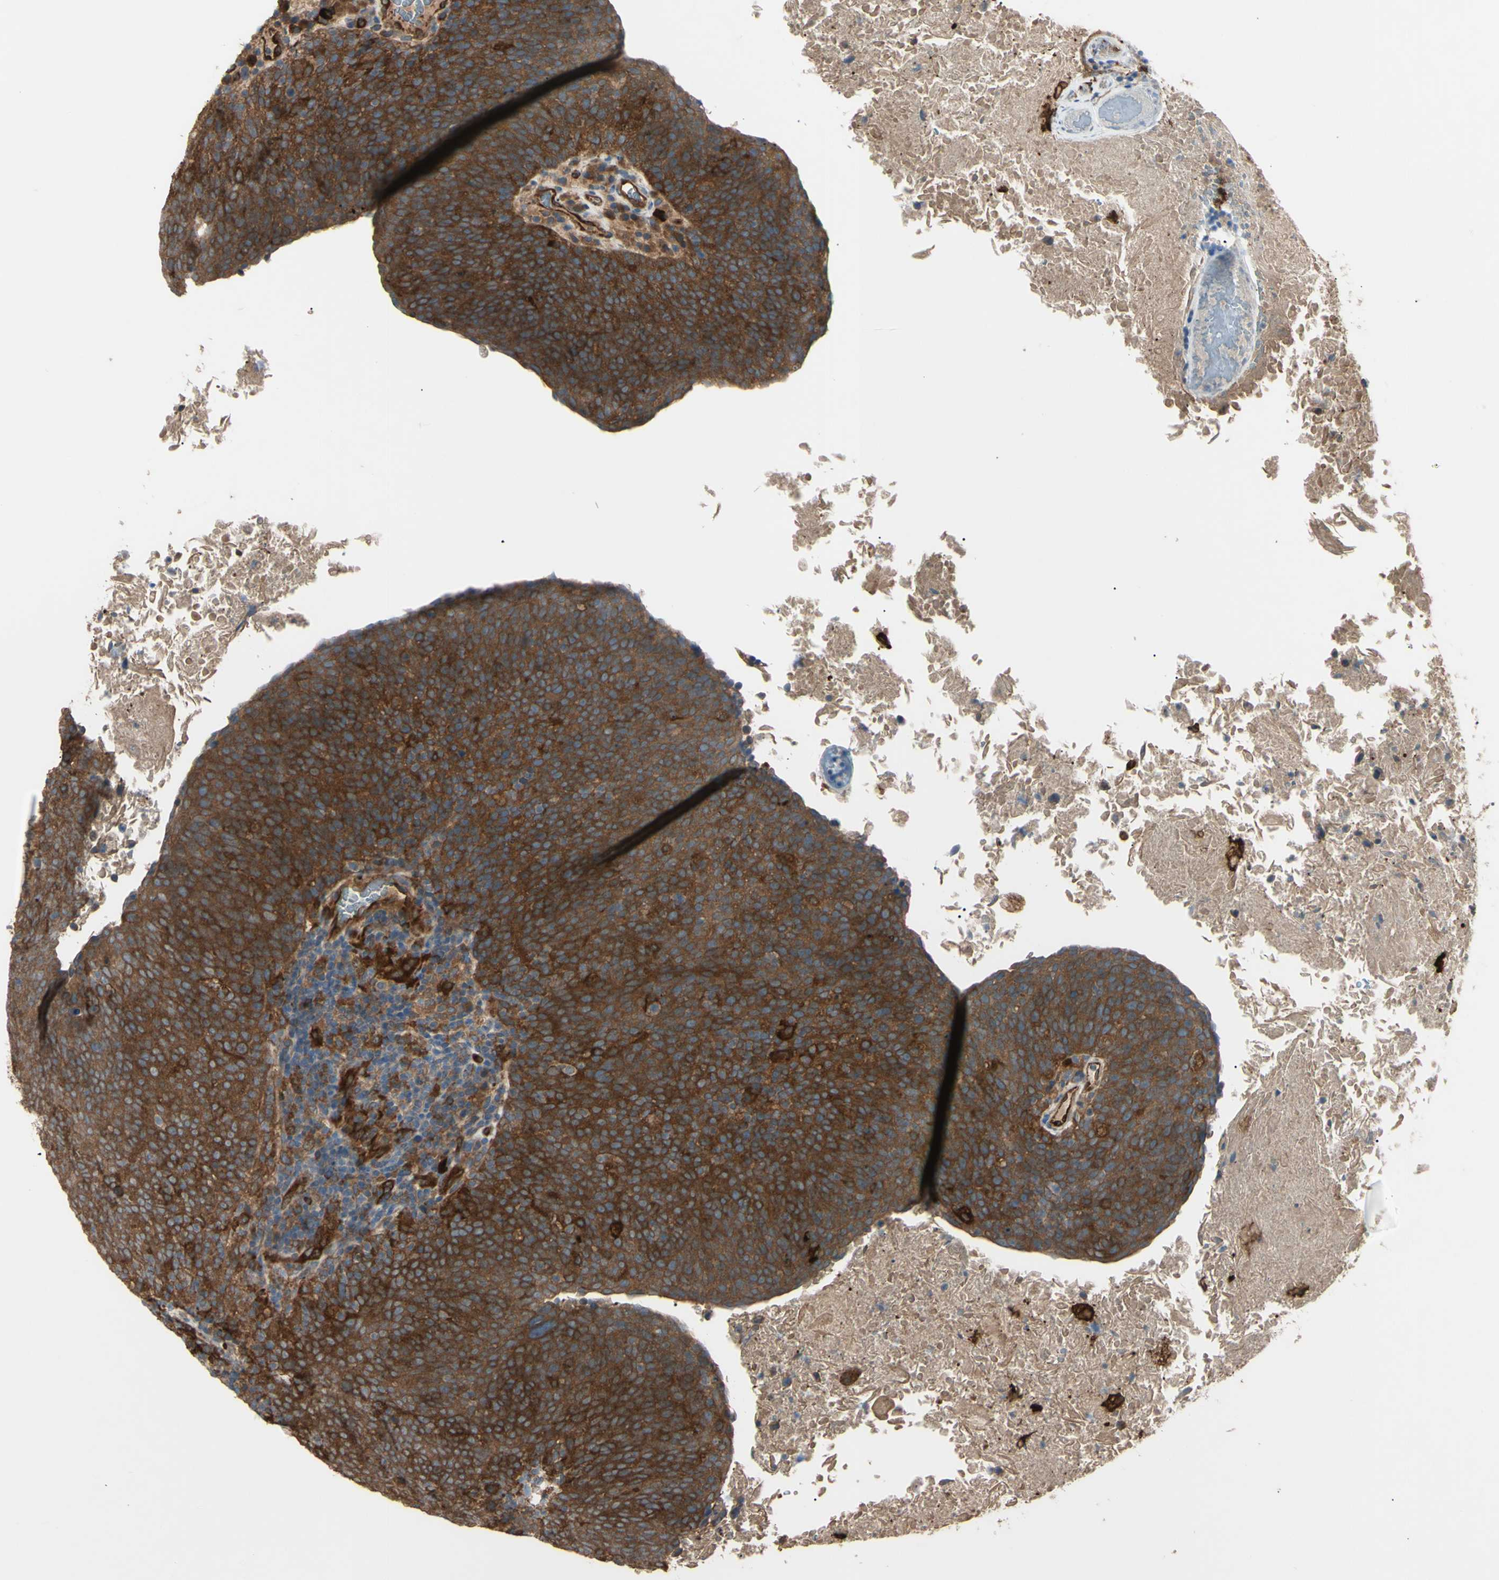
{"staining": {"intensity": "strong", "quantity": ">75%", "location": "cytoplasmic/membranous"}, "tissue": "head and neck cancer", "cell_type": "Tumor cells", "image_type": "cancer", "snomed": [{"axis": "morphology", "description": "Squamous cell carcinoma, NOS"}, {"axis": "morphology", "description": "Squamous cell carcinoma, metastatic, NOS"}, {"axis": "topography", "description": "Lymph node"}, {"axis": "topography", "description": "Head-Neck"}], "caption": "Immunohistochemistry of squamous cell carcinoma (head and neck) reveals high levels of strong cytoplasmic/membranous staining in about >75% of tumor cells.", "gene": "PTPN12", "patient": {"sex": "male", "age": 62}}